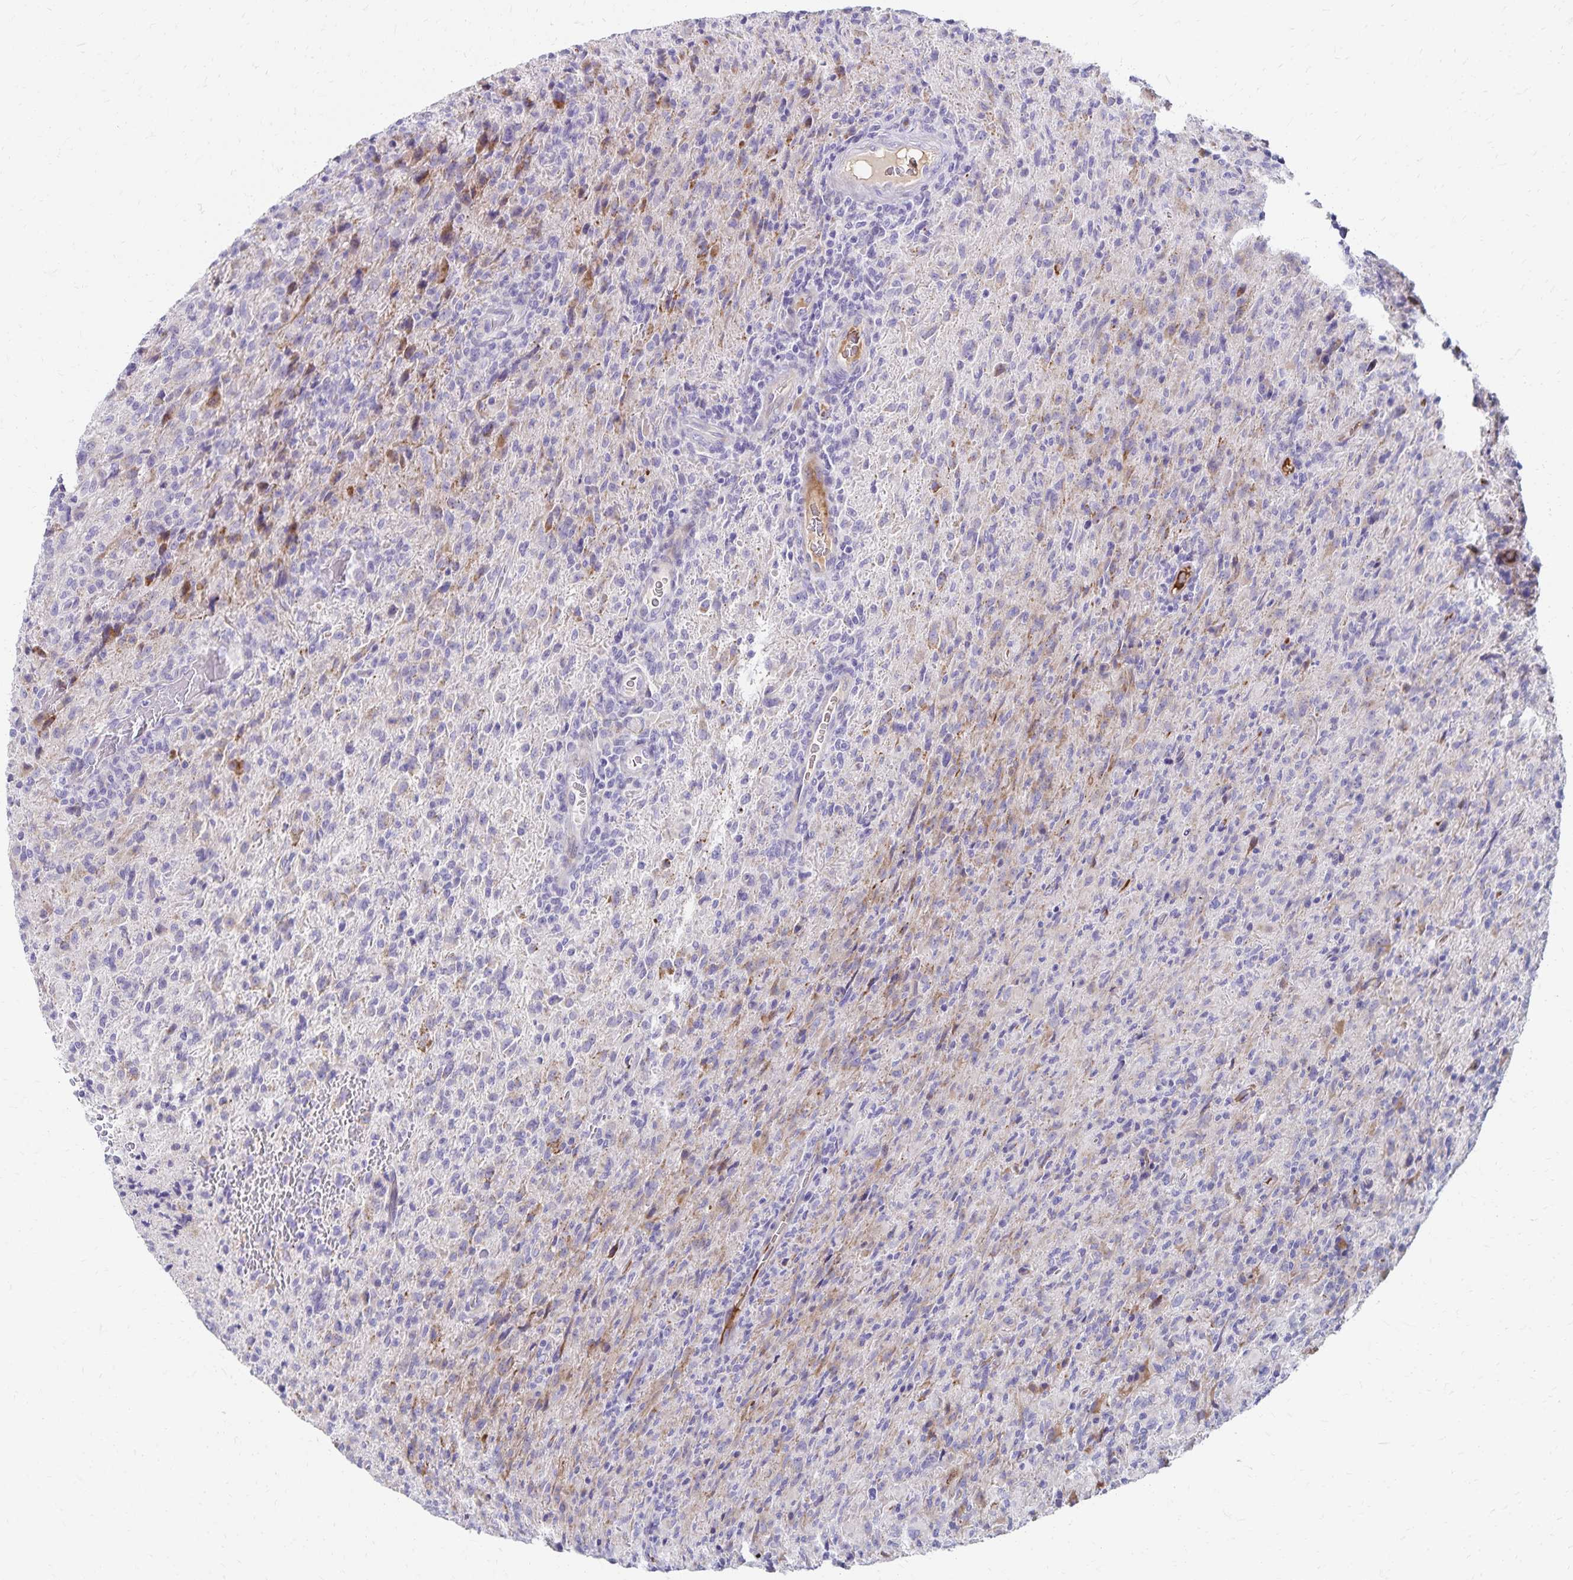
{"staining": {"intensity": "negative", "quantity": "none", "location": "none"}, "tissue": "glioma", "cell_type": "Tumor cells", "image_type": "cancer", "snomed": [{"axis": "morphology", "description": "Glioma, malignant, High grade"}, {"axis": "topography", "description": "Brain"}], "caption": "Glioma was stained to show a protein in brown. There is no significant expression in tumor cells.", "gene": "NECAP1", "patient": {"sex": "male", "age": 68}}